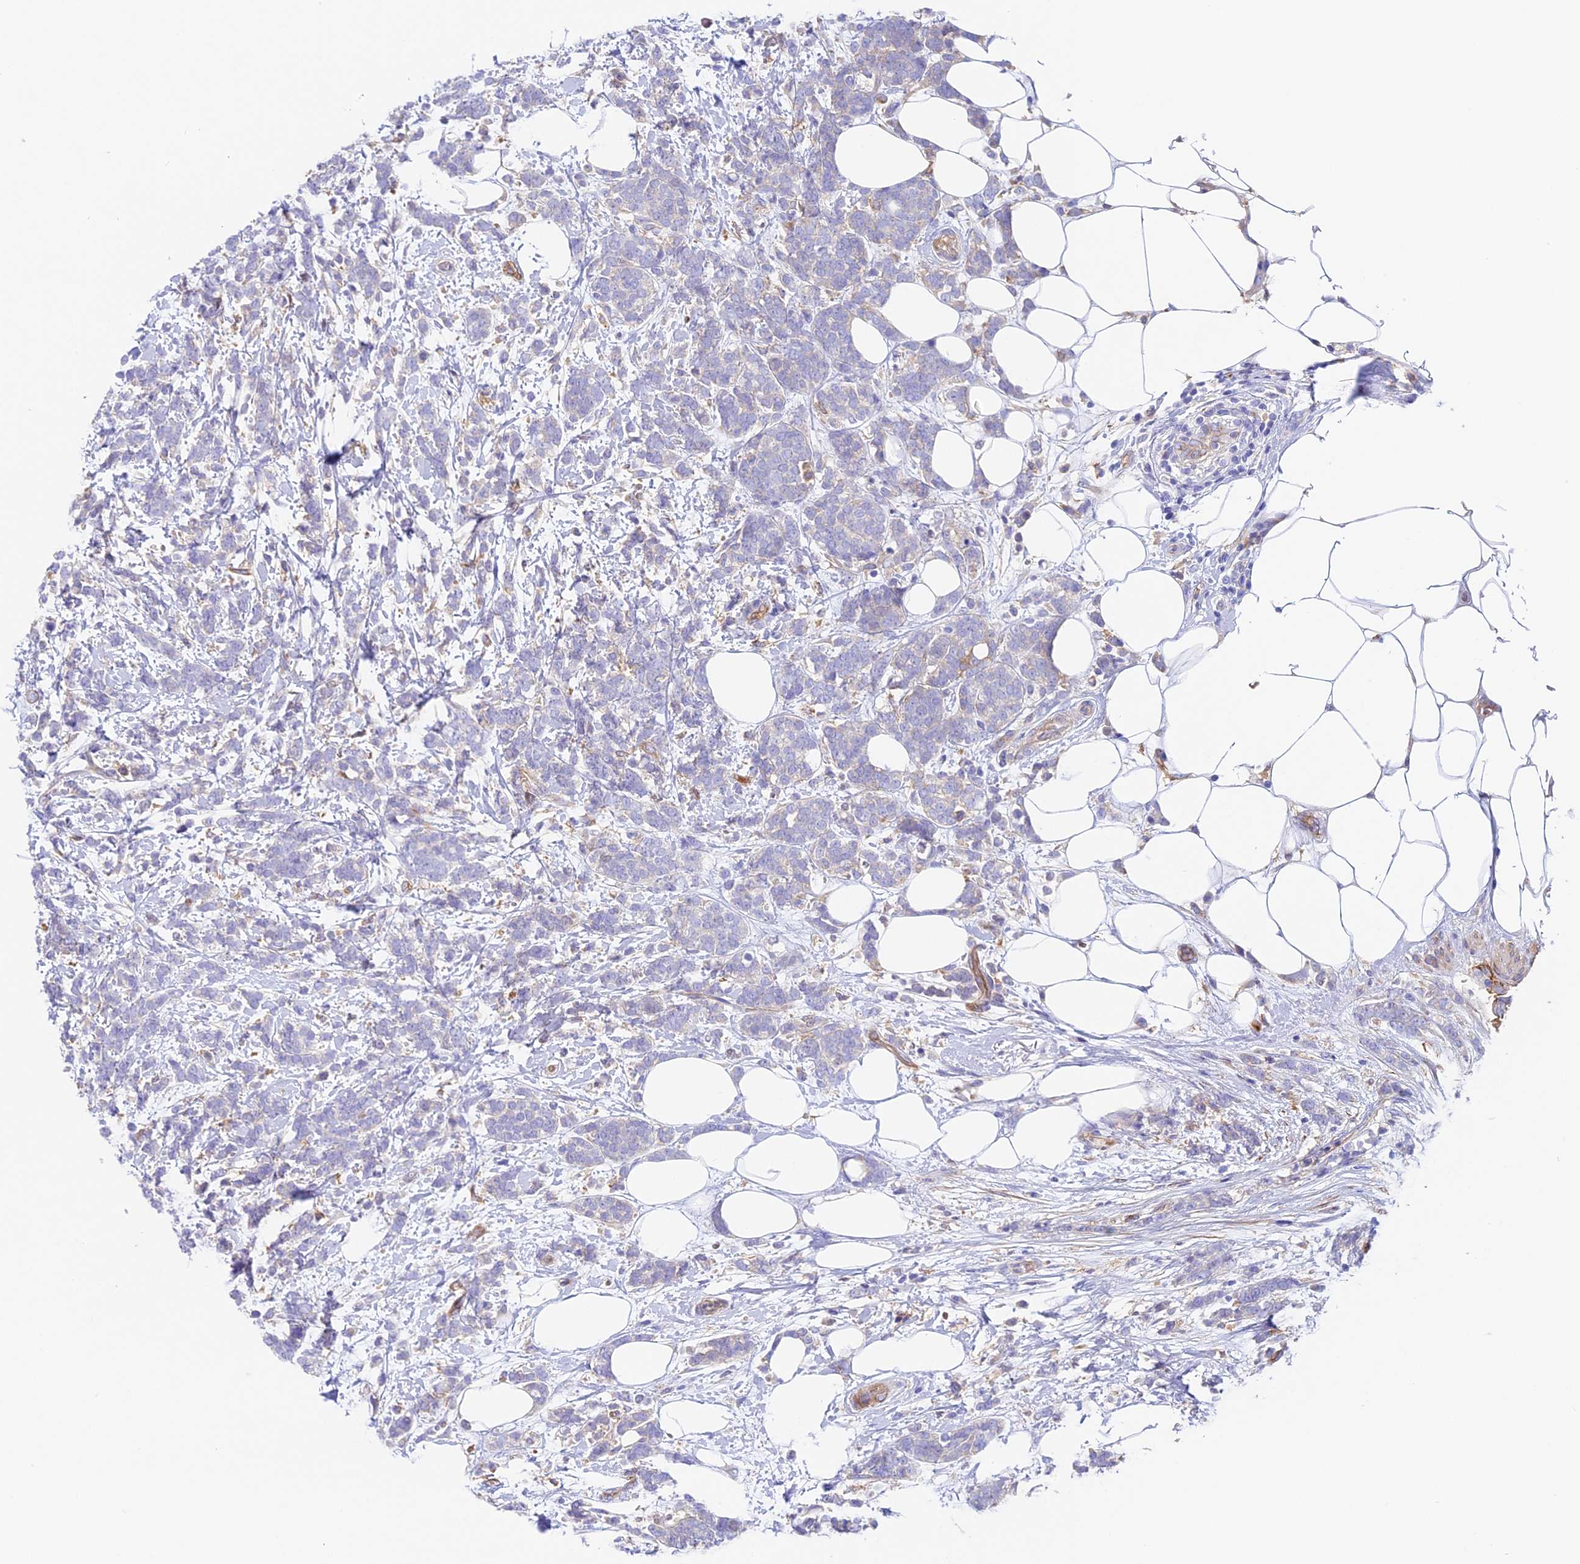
{"staining": {"intensity": "negative", "quantity": "none", "location": "none"}, "tissue": "breast cancer", "cell_type": "Tumor cells", "image_type": "cancer", "snomed": [{"axis": "morphology", "description": "Lobular carcinoma"}, {"axis": "topography", "description": "Breast"}], "caption": "Tumor cells are negative for protein expression in human breast cancer.", "gene": "HOMER3", "patient": {"sex": "female", "age": 58}}